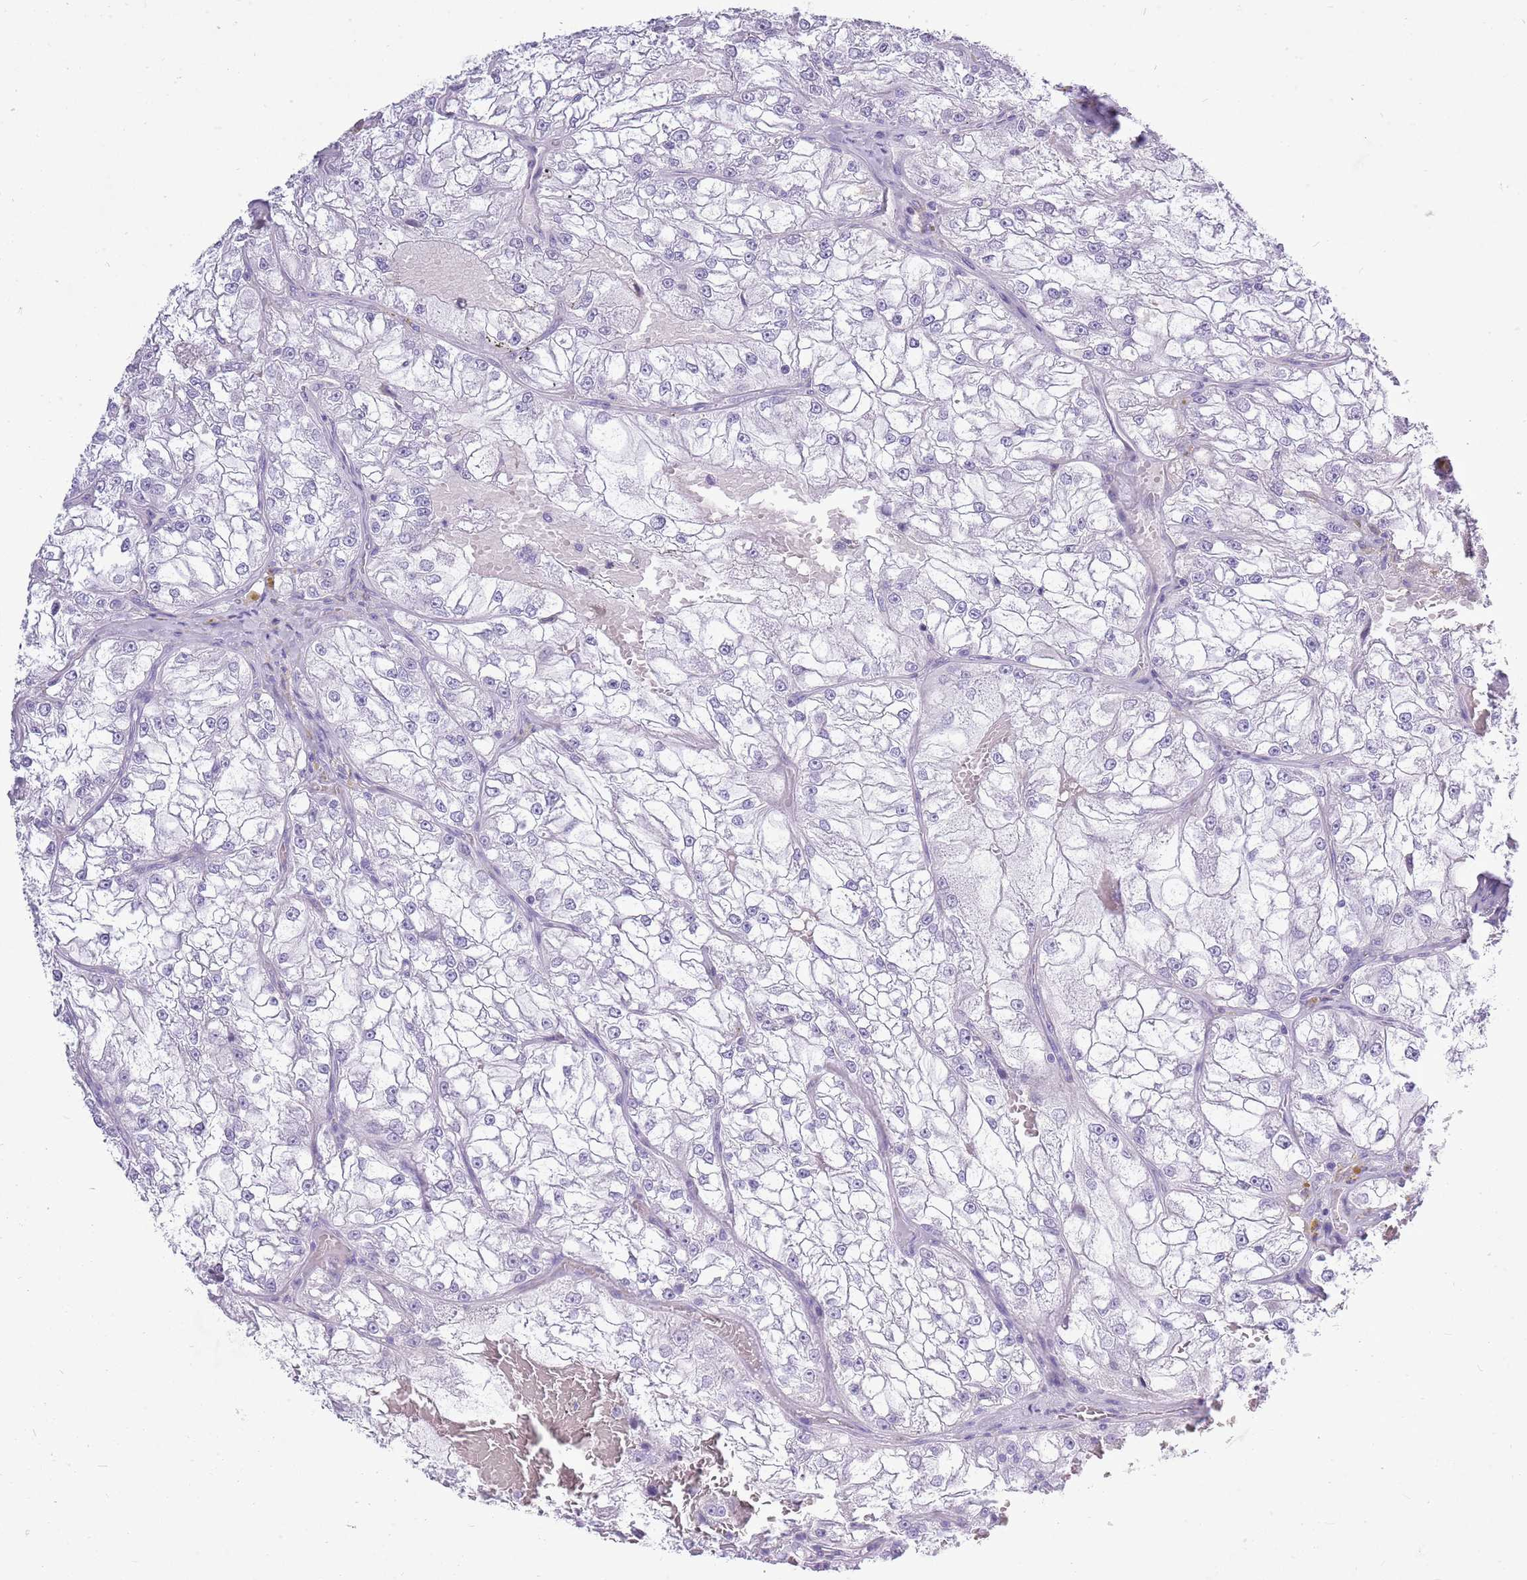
{"staining": {"intensity": "negative", "quantity": "none", "location": "none"}, "tissue": "renal cancer", "cell_type": "Tumor cells", "image_type": "cancer", "snomed": [{"axis": "morphology", "description": "Adenocarcinoma, NOS"}, {"axis": "topography", "description": "Kidney"}], "caption": "DAB (3,3'-diaminobenzidine) immunohistochemical staining of human renal adenocarcinoma demonstrates no significant staining in tumor cells. The staining is performed using DAB brown chromogen with nuclei counter-stained in using hematoxylin.", "gene": "ZNF425", "patient": {"sex": "female", "age": 72}}